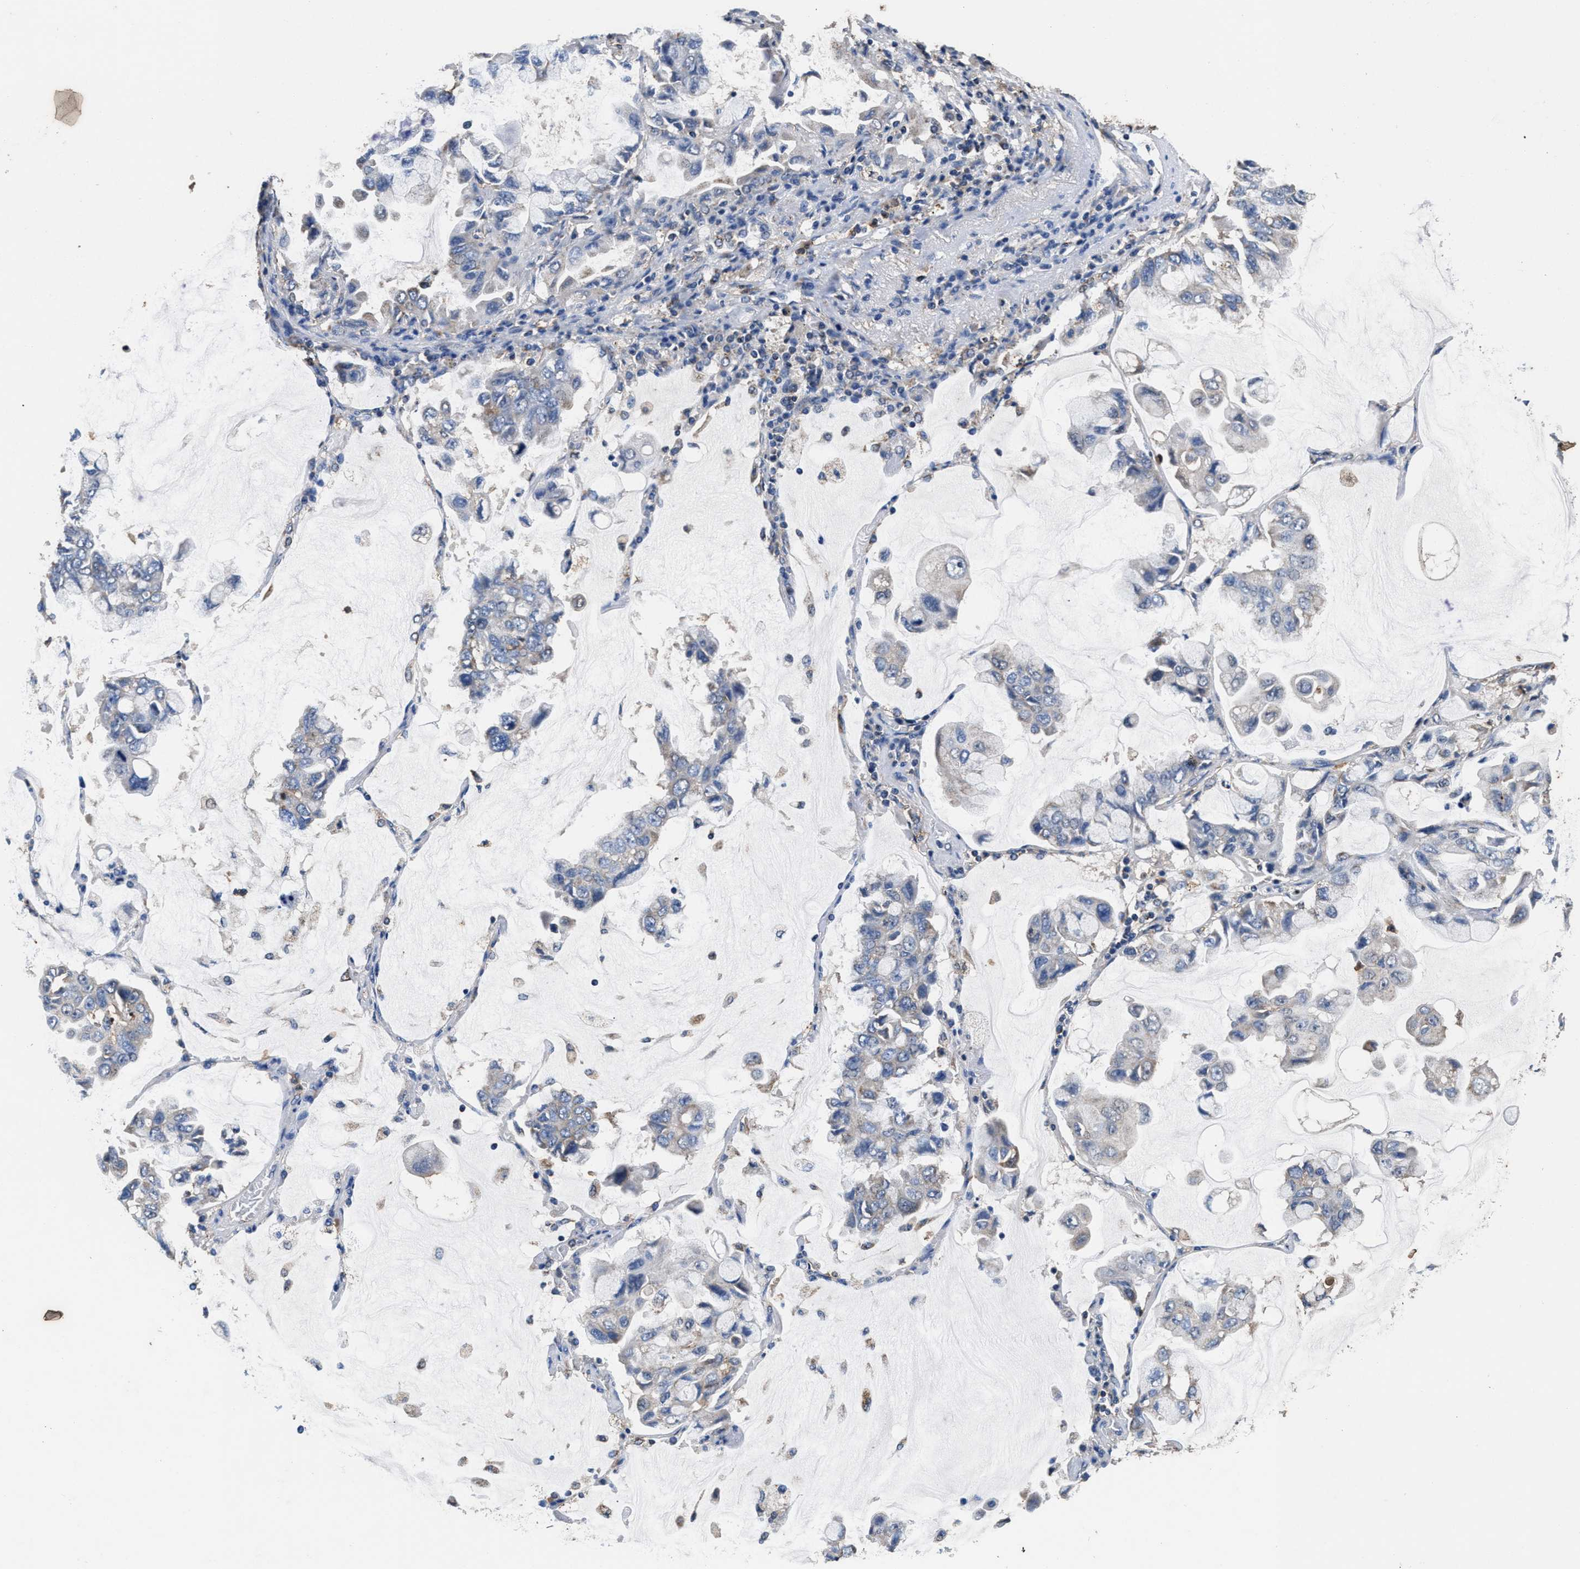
{"staining": {"intensity": "negative", "quantity": "none", "location": "none"}, "tissue": "lung cancer", "cell_type": "Tumor cells", "image_type": "cancer", "snomed": [{"axis": "morphology", "description": "Adenocarcinoma, NOS"}, {"axis": "topography", "description": "Lung"}], "caption": "Immunohistochemical staining of human adenocarcinoma (lung) shows no significant positivity in tumor cells.", "gene": "ACLY", "patient": {"sex": "male", "age": 64}}